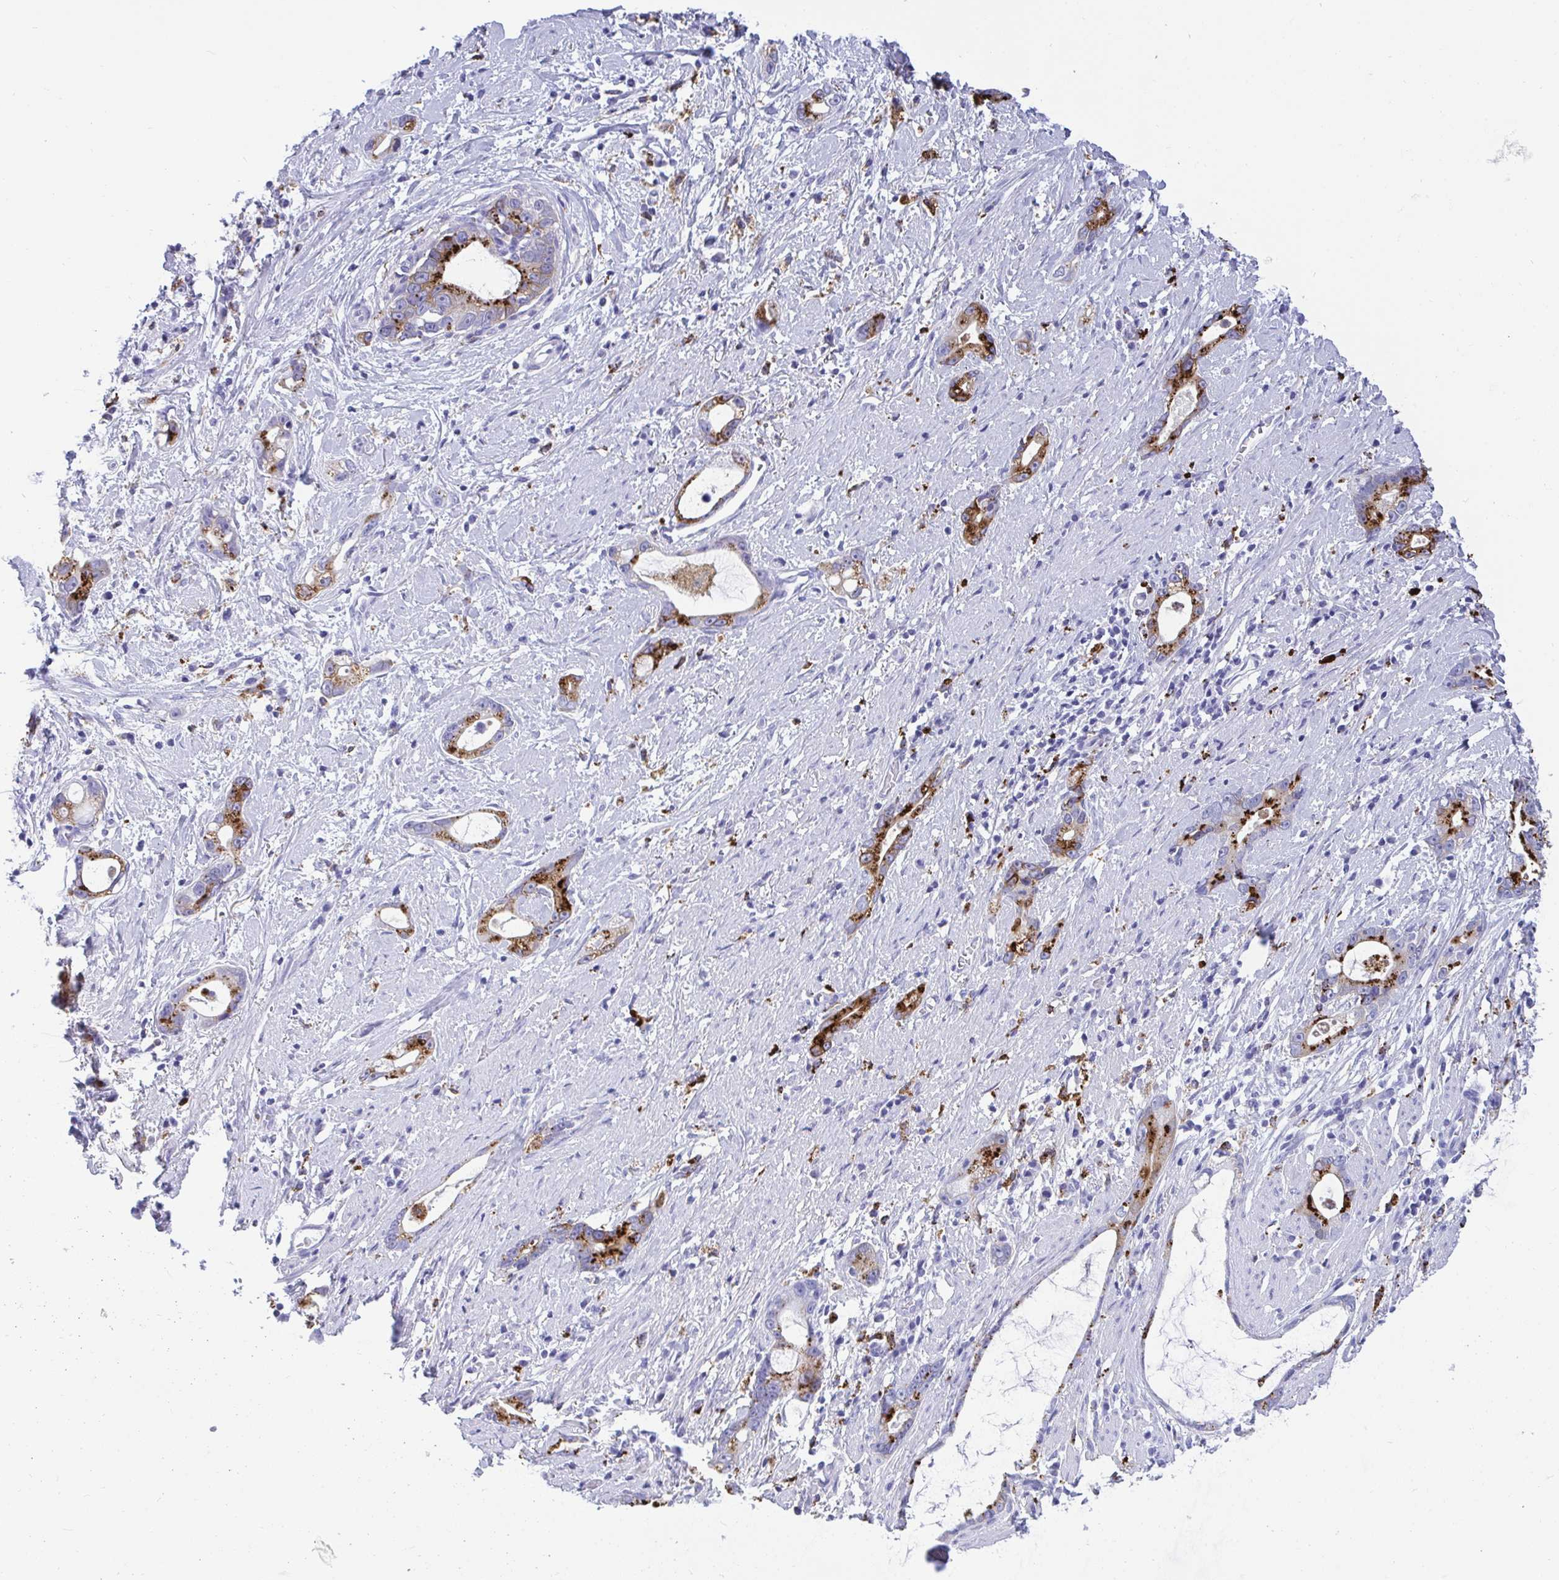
{"staining": {"intensity": "strong", "quantity": "25%-75%", "location": "cytoplasmic/membranous"}, "tissue": "stomach cancer", "cell_type": "Tumor cells", "image_type": "cancer", "snomed": [{"axis": "morphology", "description": "Adenocarcinoma, NOS"}, {"axis": "topography", "description": "Stomach"}], "caption": "A photomicrograph showing strong cytoplasmic/membranous expression in about 25%-75% of tumor cells in adenocarcinoma (stomach), as visualized by brown immunohistochemical staining.", "gene": "CPVL", "patient": {"sex": "male", "age": 55}}